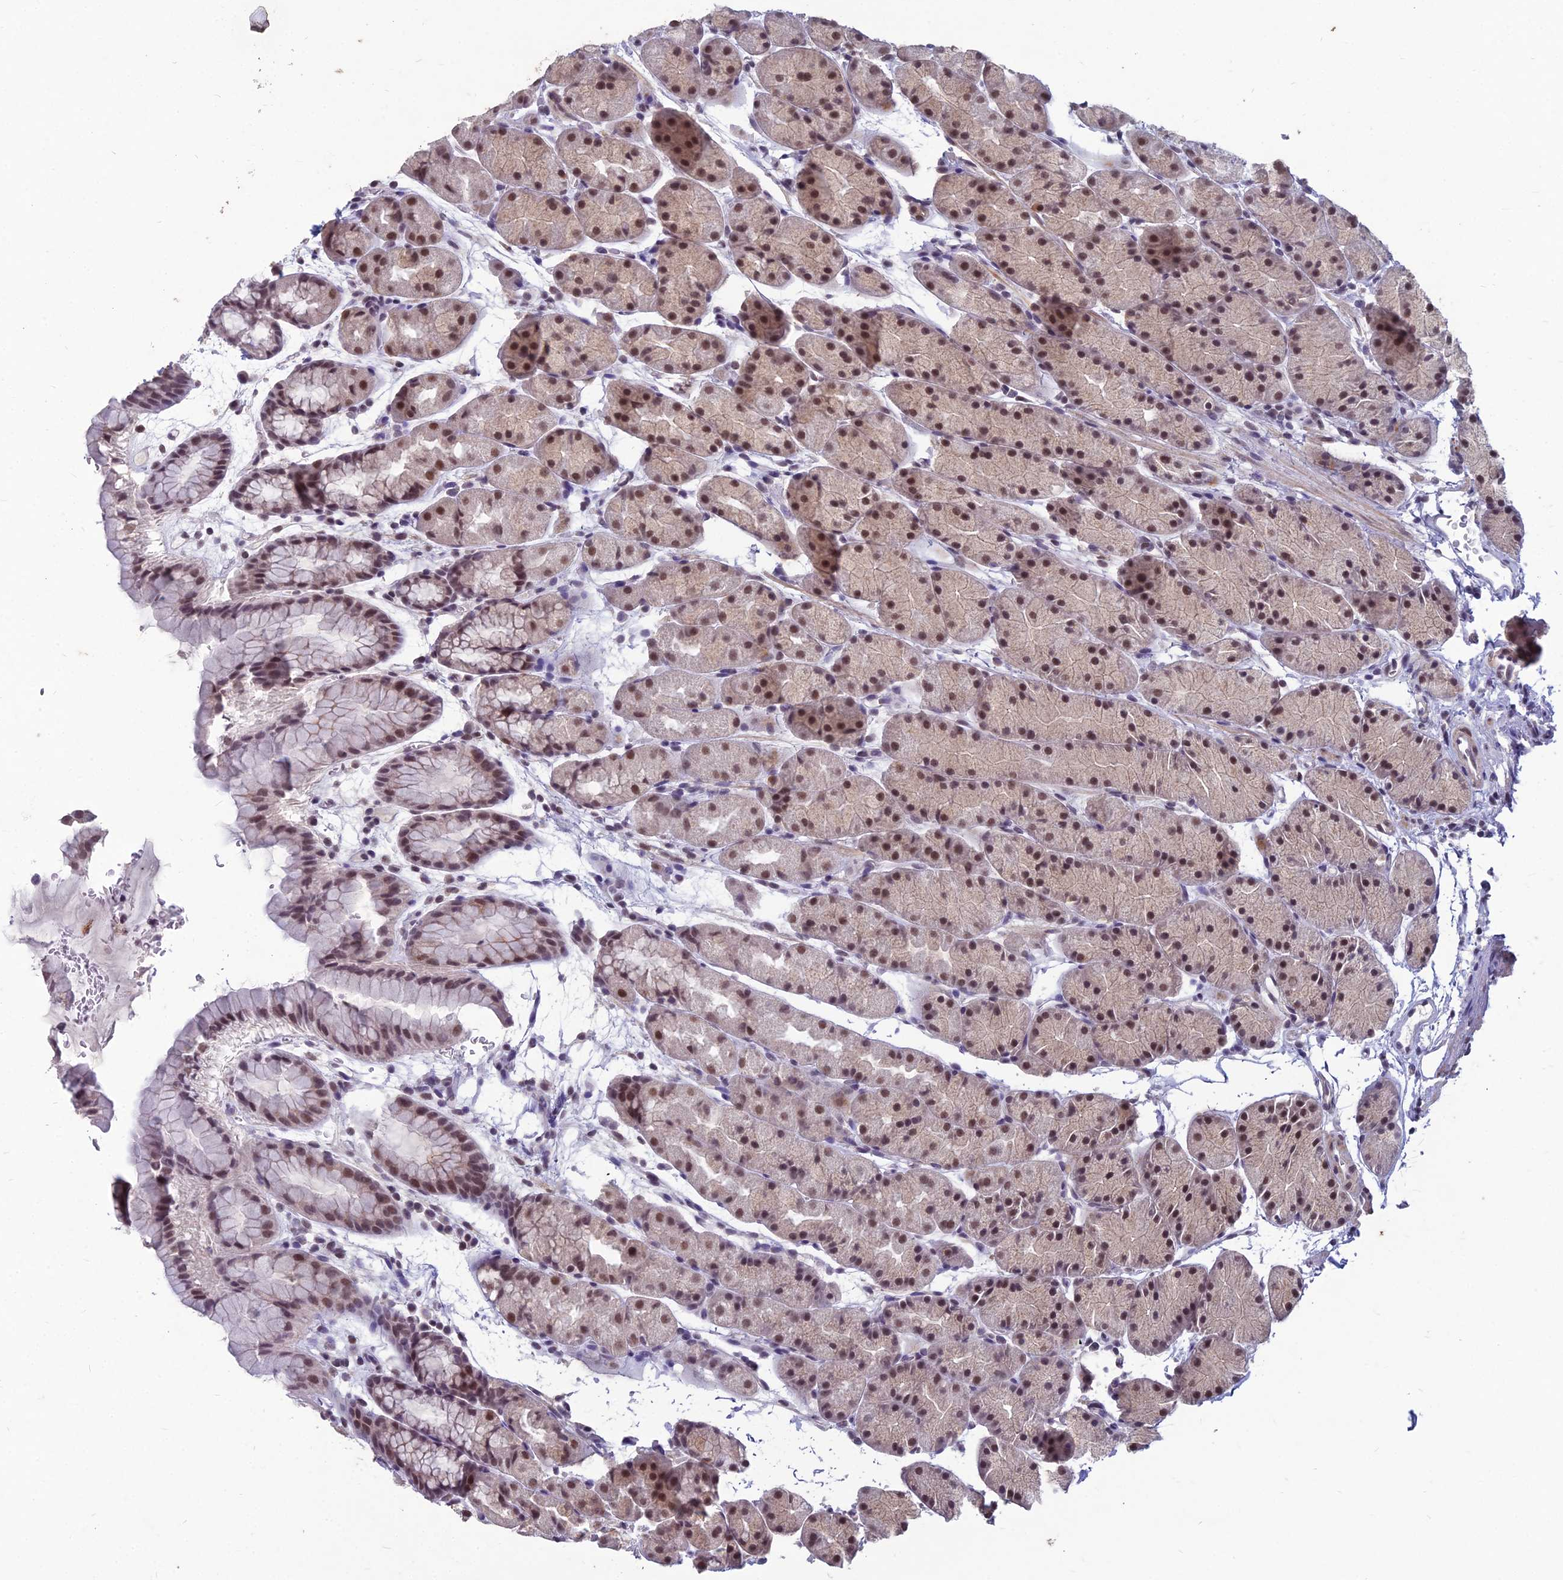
{"staining": {"intensity": "moderate", "quantity": ">75%", "location": "nuclear"}, "tissue": "stomach", "cell_type": "Glandular cells", "image_type": "normal", "snomed": [{"axis": "morphology", "description": "Normal tissue, NOS"}, {"axis": "topography", "description": "Stomach, upper"}, {"axis": "topography", "description": "Stomach"}], "caption": "This is a micrograph of IHC staining of unremarkable stomach, which shows moderate expression in the nuclear of glandular cells.", "gene": "KAT7", "patient": {"sex": "male", "age": 47}}